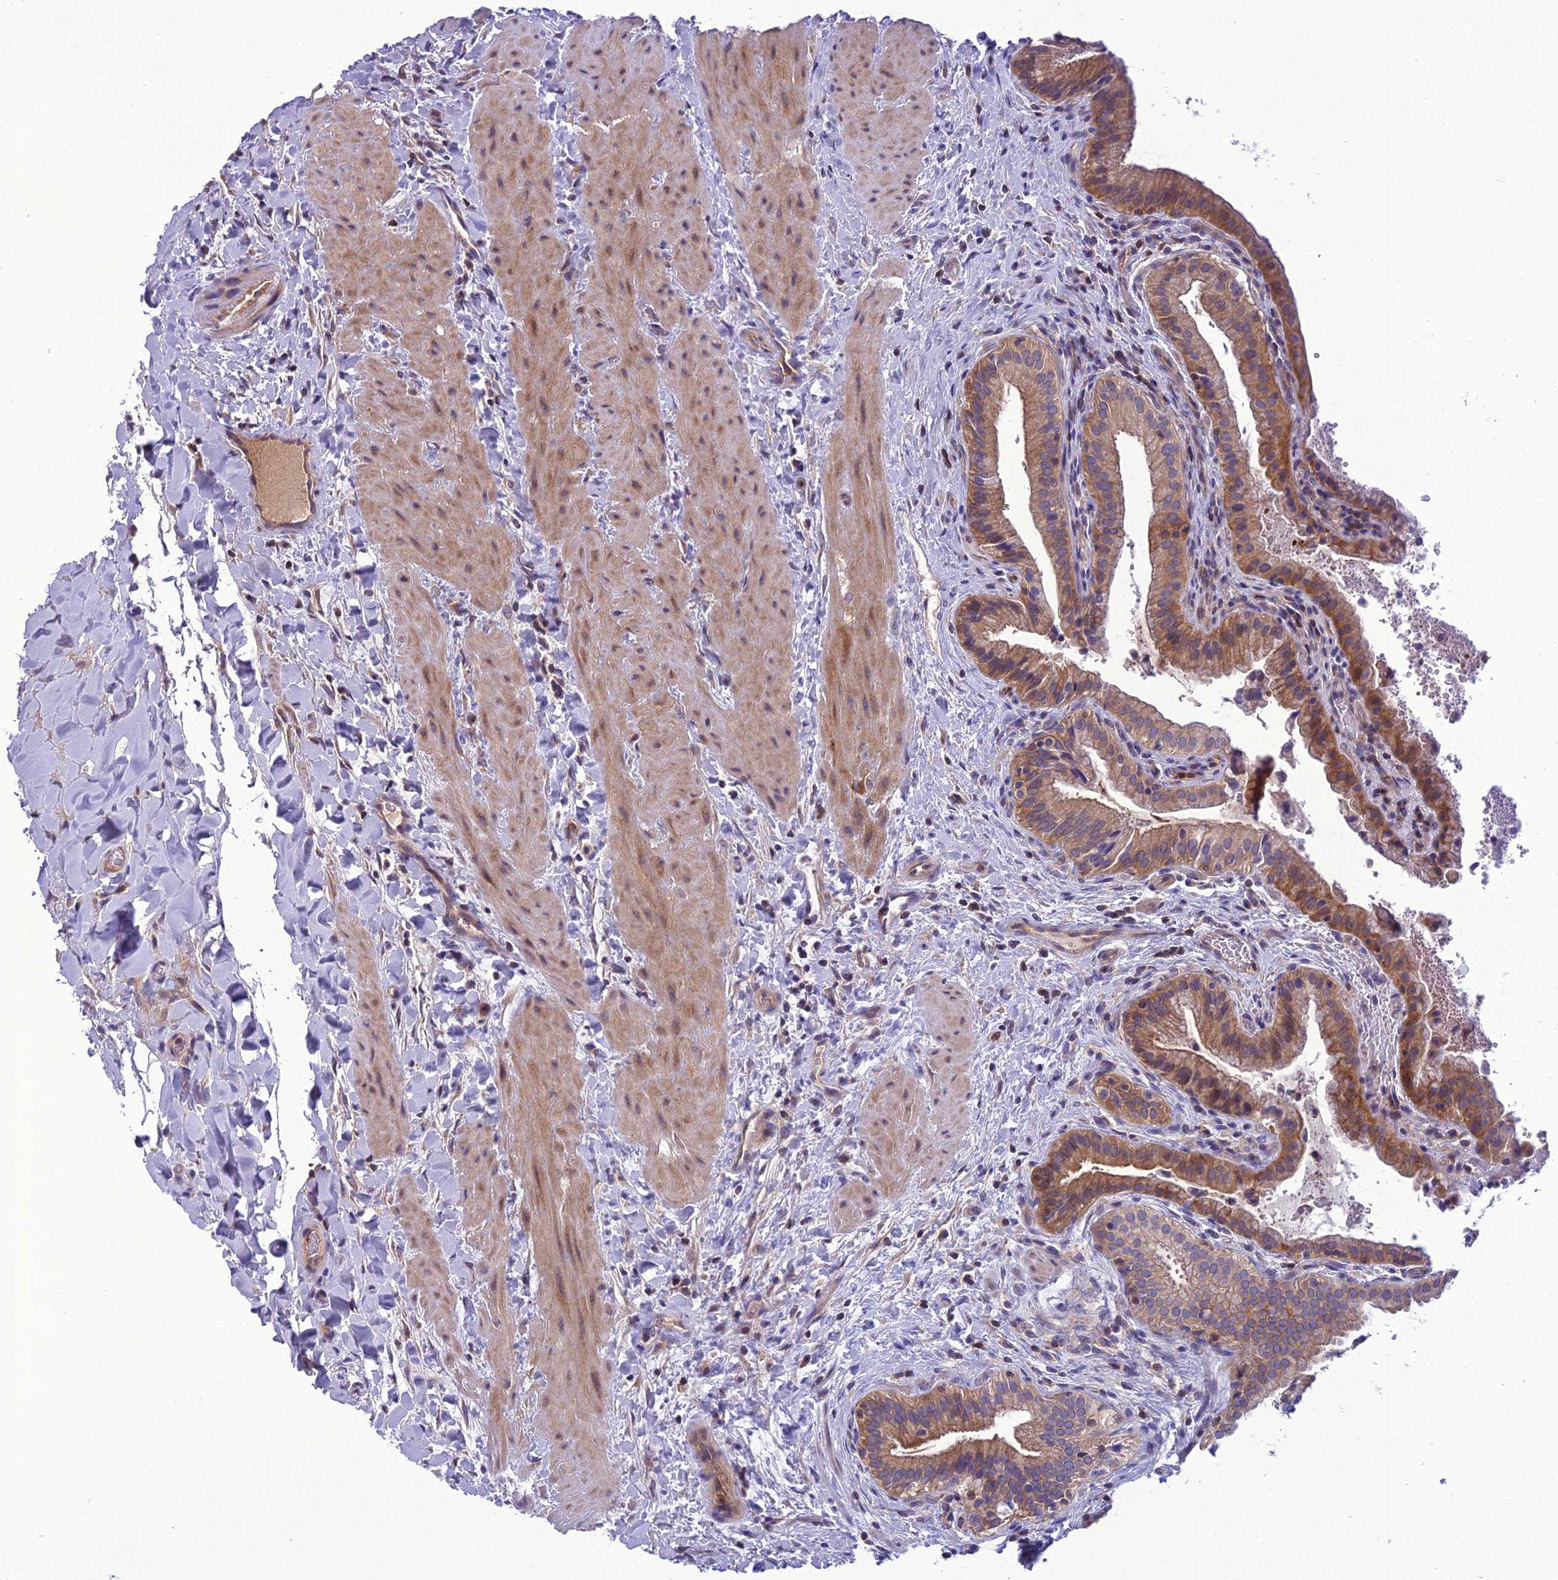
{"staining": {"intensity": "moderate", "quantity": "25%-75%", "location": "cytoplasmic/membranous"}, "tissue": "gallbladder", "cell_type": "Glandular cells", "image_type": "normal", "snomed": [{"axis": "morphology", "description": "Normal tissue, NOS"}, {"axis": "topography", "description": "Gallbladder"}], "caption": "DAB immunohistochemical staining of unremarkable human gallbladder reveals moderate cytoplasmic/membranous protein expression in approximately 25%-75% of glandular cells.", "gene": "GDF6", "patient": {"sex": "male", "age": 24}}